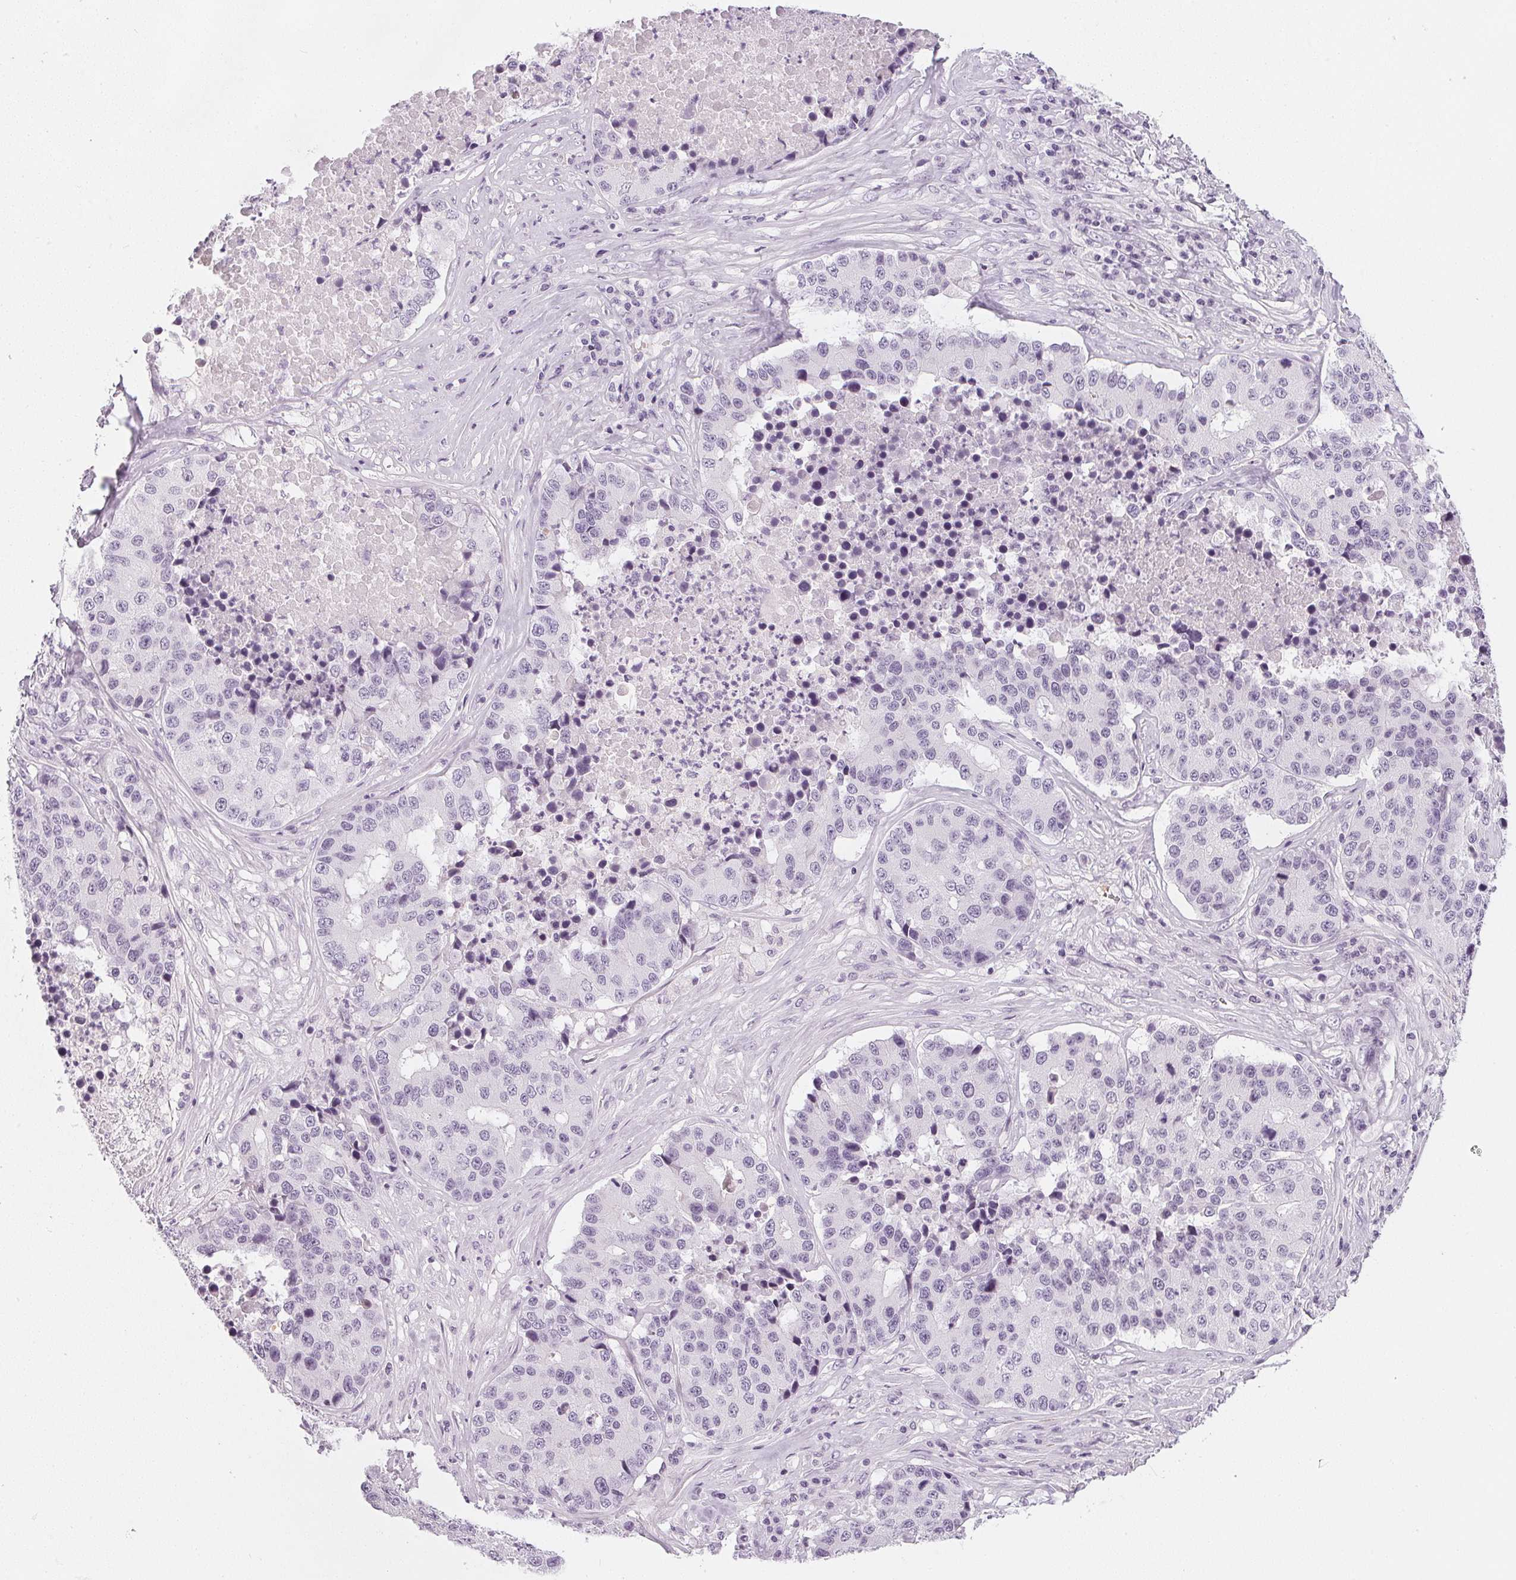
{"staining": {"intensity": "negative", "quantity": "none", "location": "none"}, "tissue": "stomach cancer", "cell_type": "Tumor cells", "image_type": "cancer", "snomed": [{"axis": "morphology", "description": "Adenocarcinoma, NOS"}, {"axis": "topography", "description": "Stomach"}], "caption": "High magnification brightfield microscopy of stomach cancer (adenocarcinoma) stained with DAB (3,3'-diaminobenzidine) (brown) and counterstained with hematoxylin (blue): tumor cells show no significant staining.", "gene": "CHST4", "patient": {"sex": "male", "age": 71}}